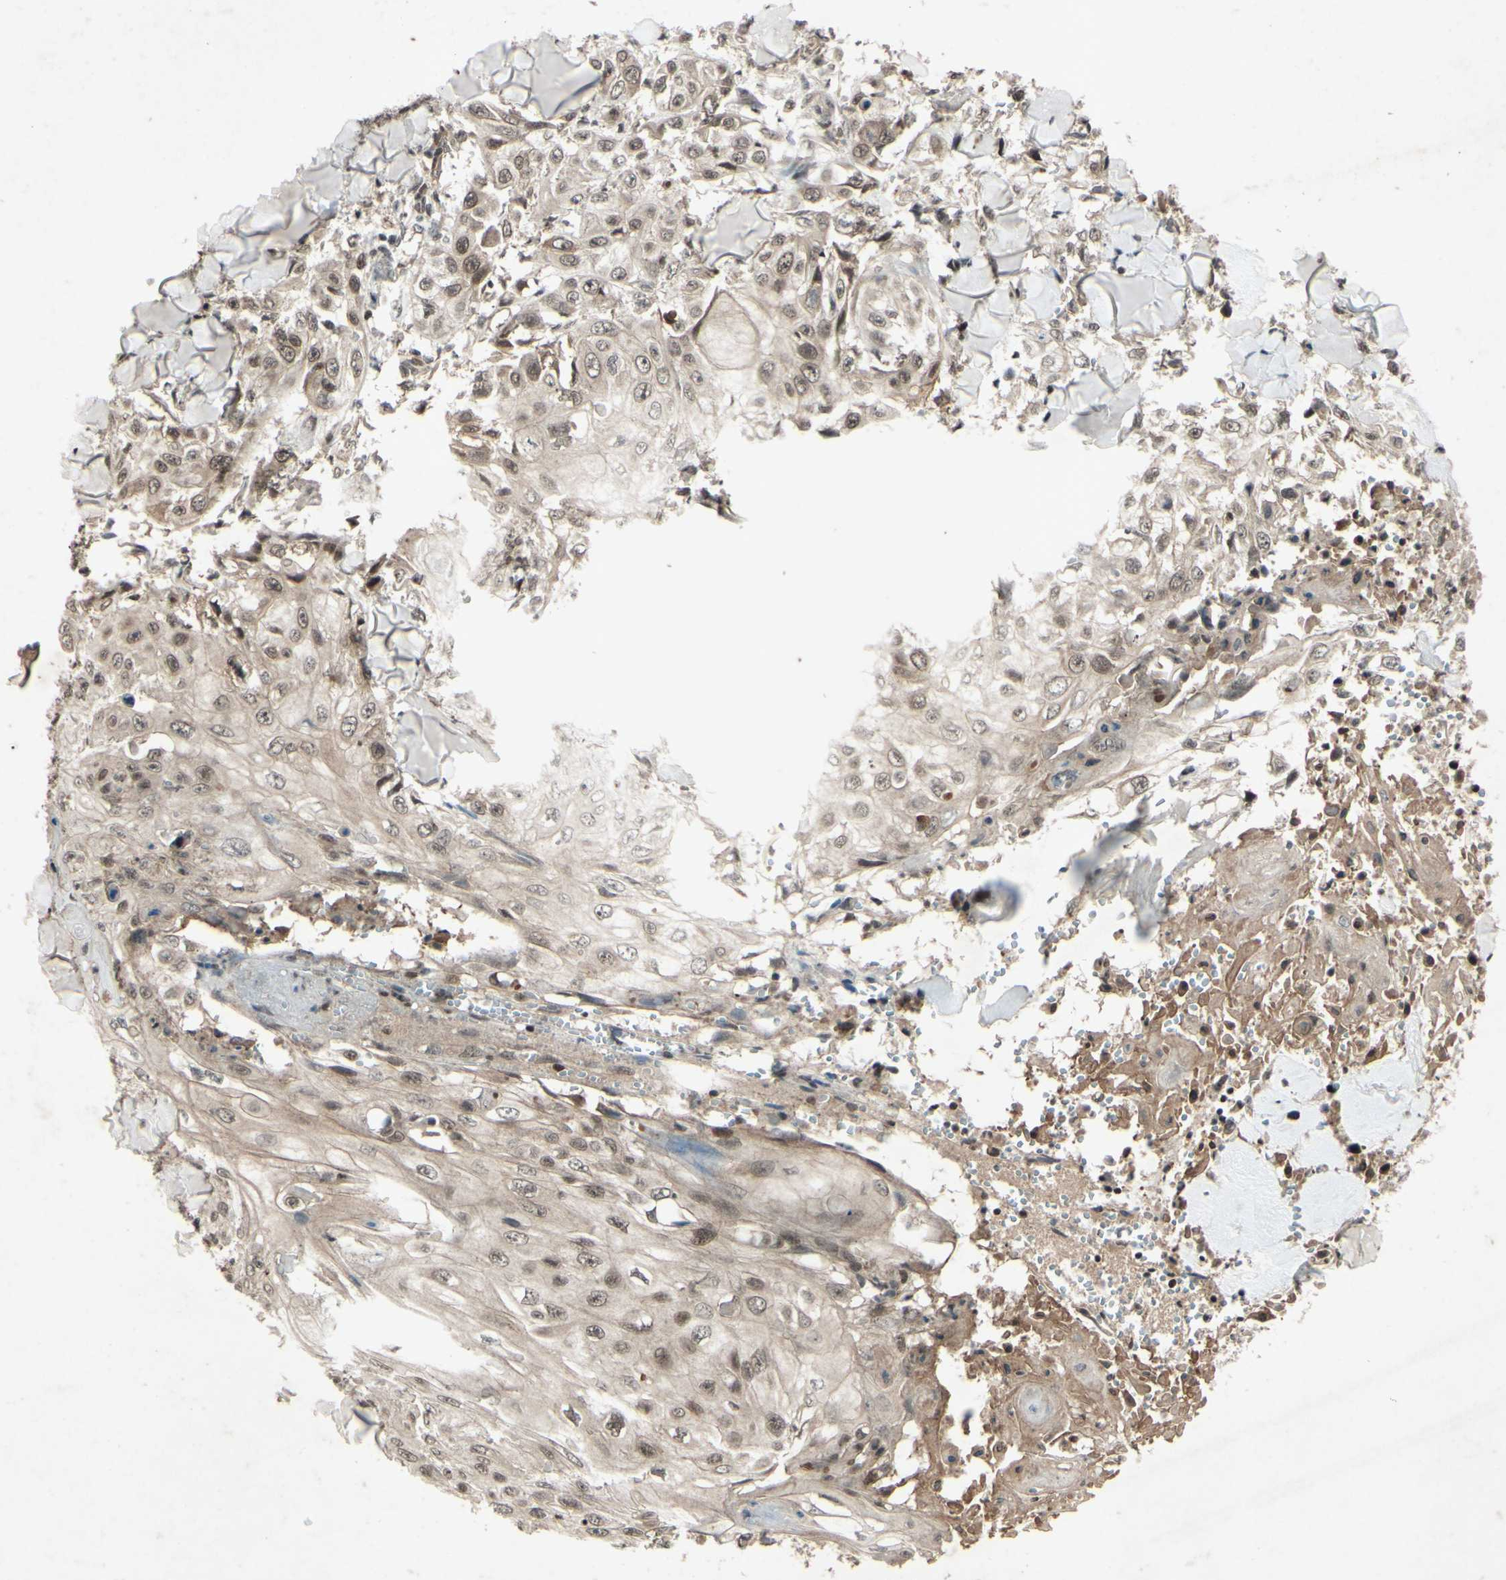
{"staining": {"intensity": "moderate", "quantity": ">75%", "location": "nuclear"}, "tissue": "skin cancer", "cell_type": "Tumor cells", "image_type": "cancer", "snomed": [{"axis": "morphology", "description": "Squamous cell carcinoma, NOS"}, {"axis": "topography", "description": "Skin"}], "caption": "Immunohistochemical staining of skin cancer (squamous cell carcinoma) displays medium levels of moderate nuclear positivity in approximately >75% of tumor cells.", "gene": "SNW1", "patient": {"sex": "male", "age": 86}}